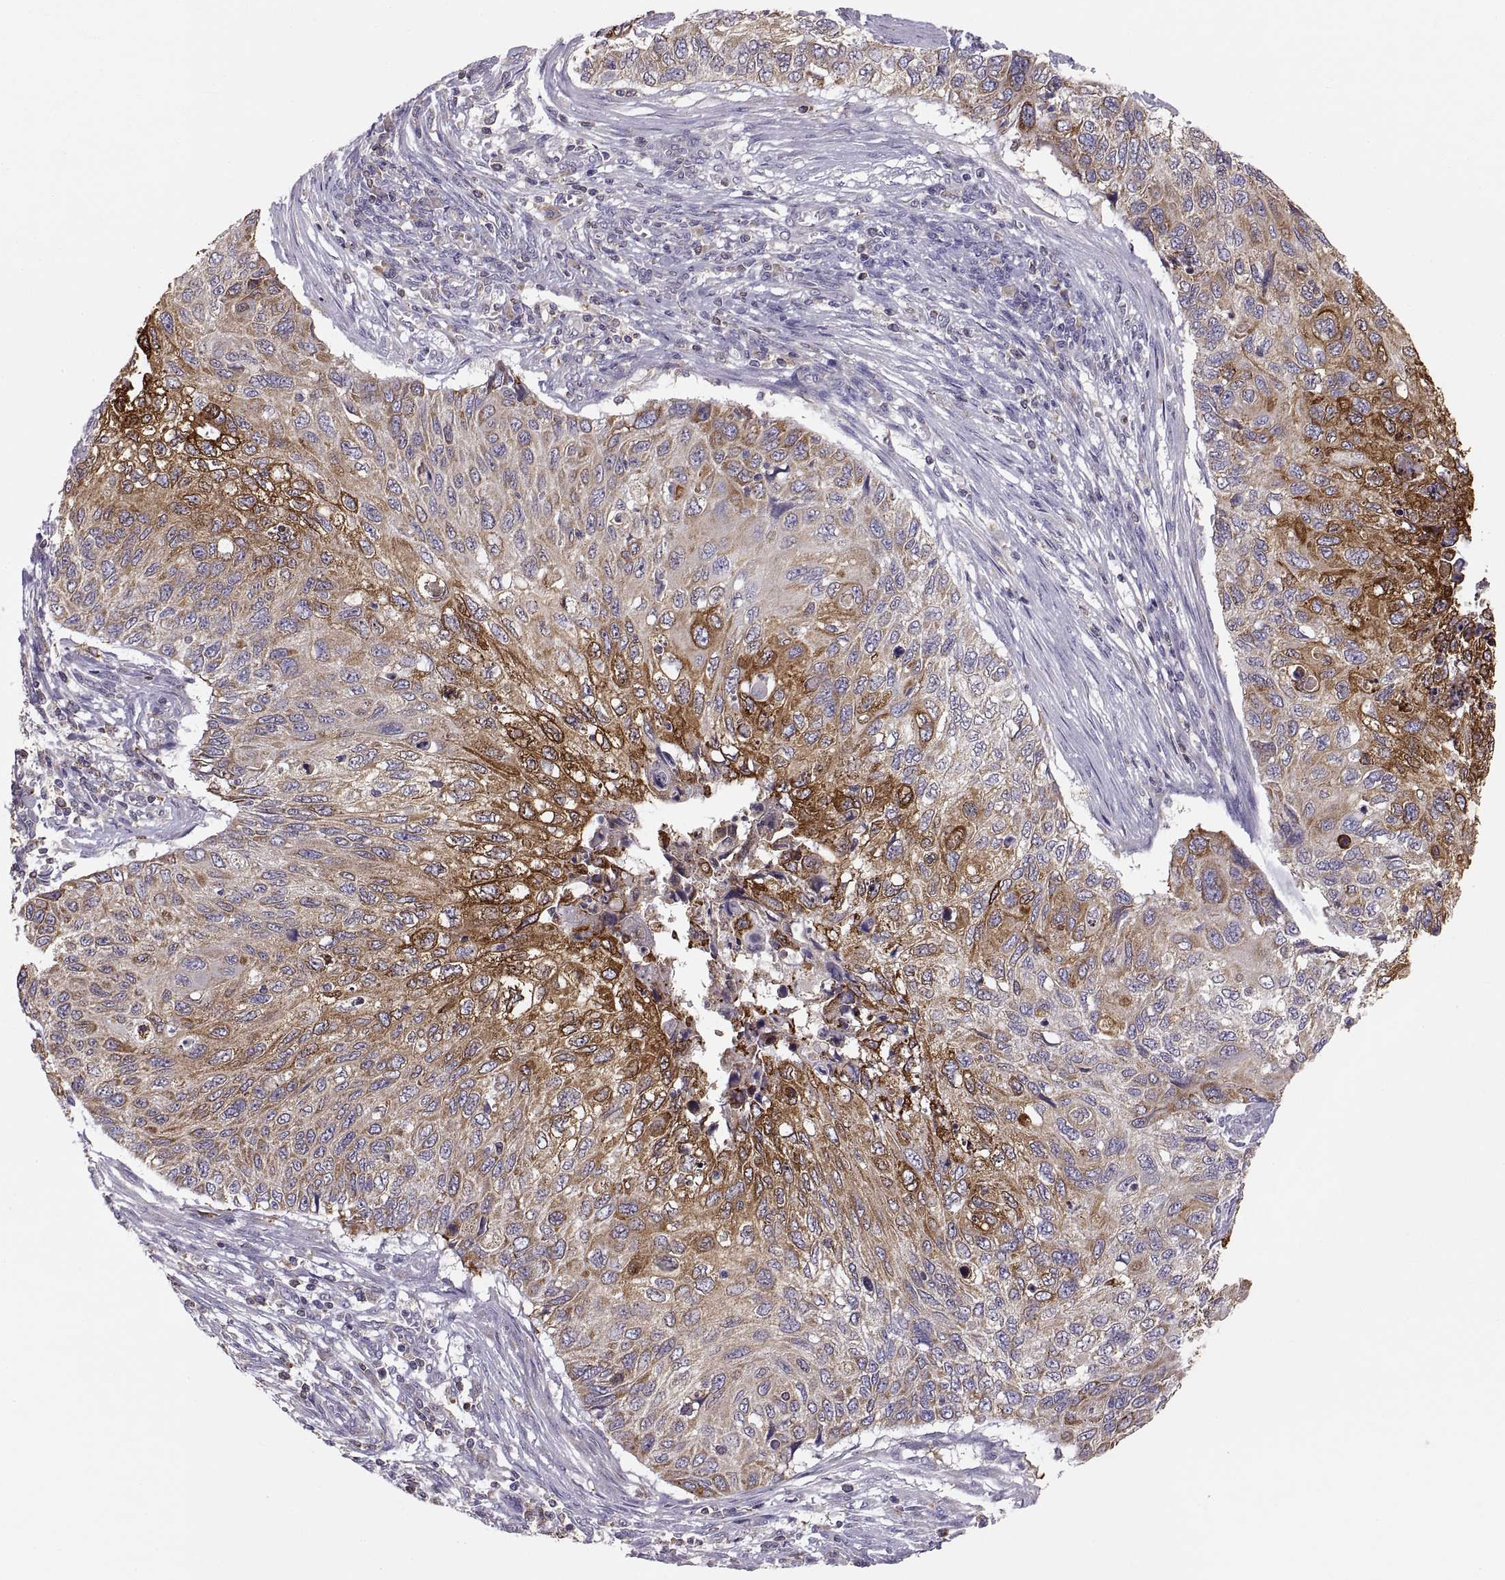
{"staining": {"intensity": "moderate", "quantity": "25%-75%", "location": "cytoplasmic/membranous"}, "tissue": "cervical cancer", "cell_type": "Tumor cells", "image_type": "cancer", "snomed": [{"axis": "morphology", "description": "Squamous cell carcinoma, NOS"}, {"axis": "topography", "description": "Cervix"}], "caption": "Human cervical cancer (squamous cell carcinoma) stained with a protein marker reveals moderate staining in tumor cells.", "gene": "ERO1A", "patient": {"sex": "female", "age": 70}}